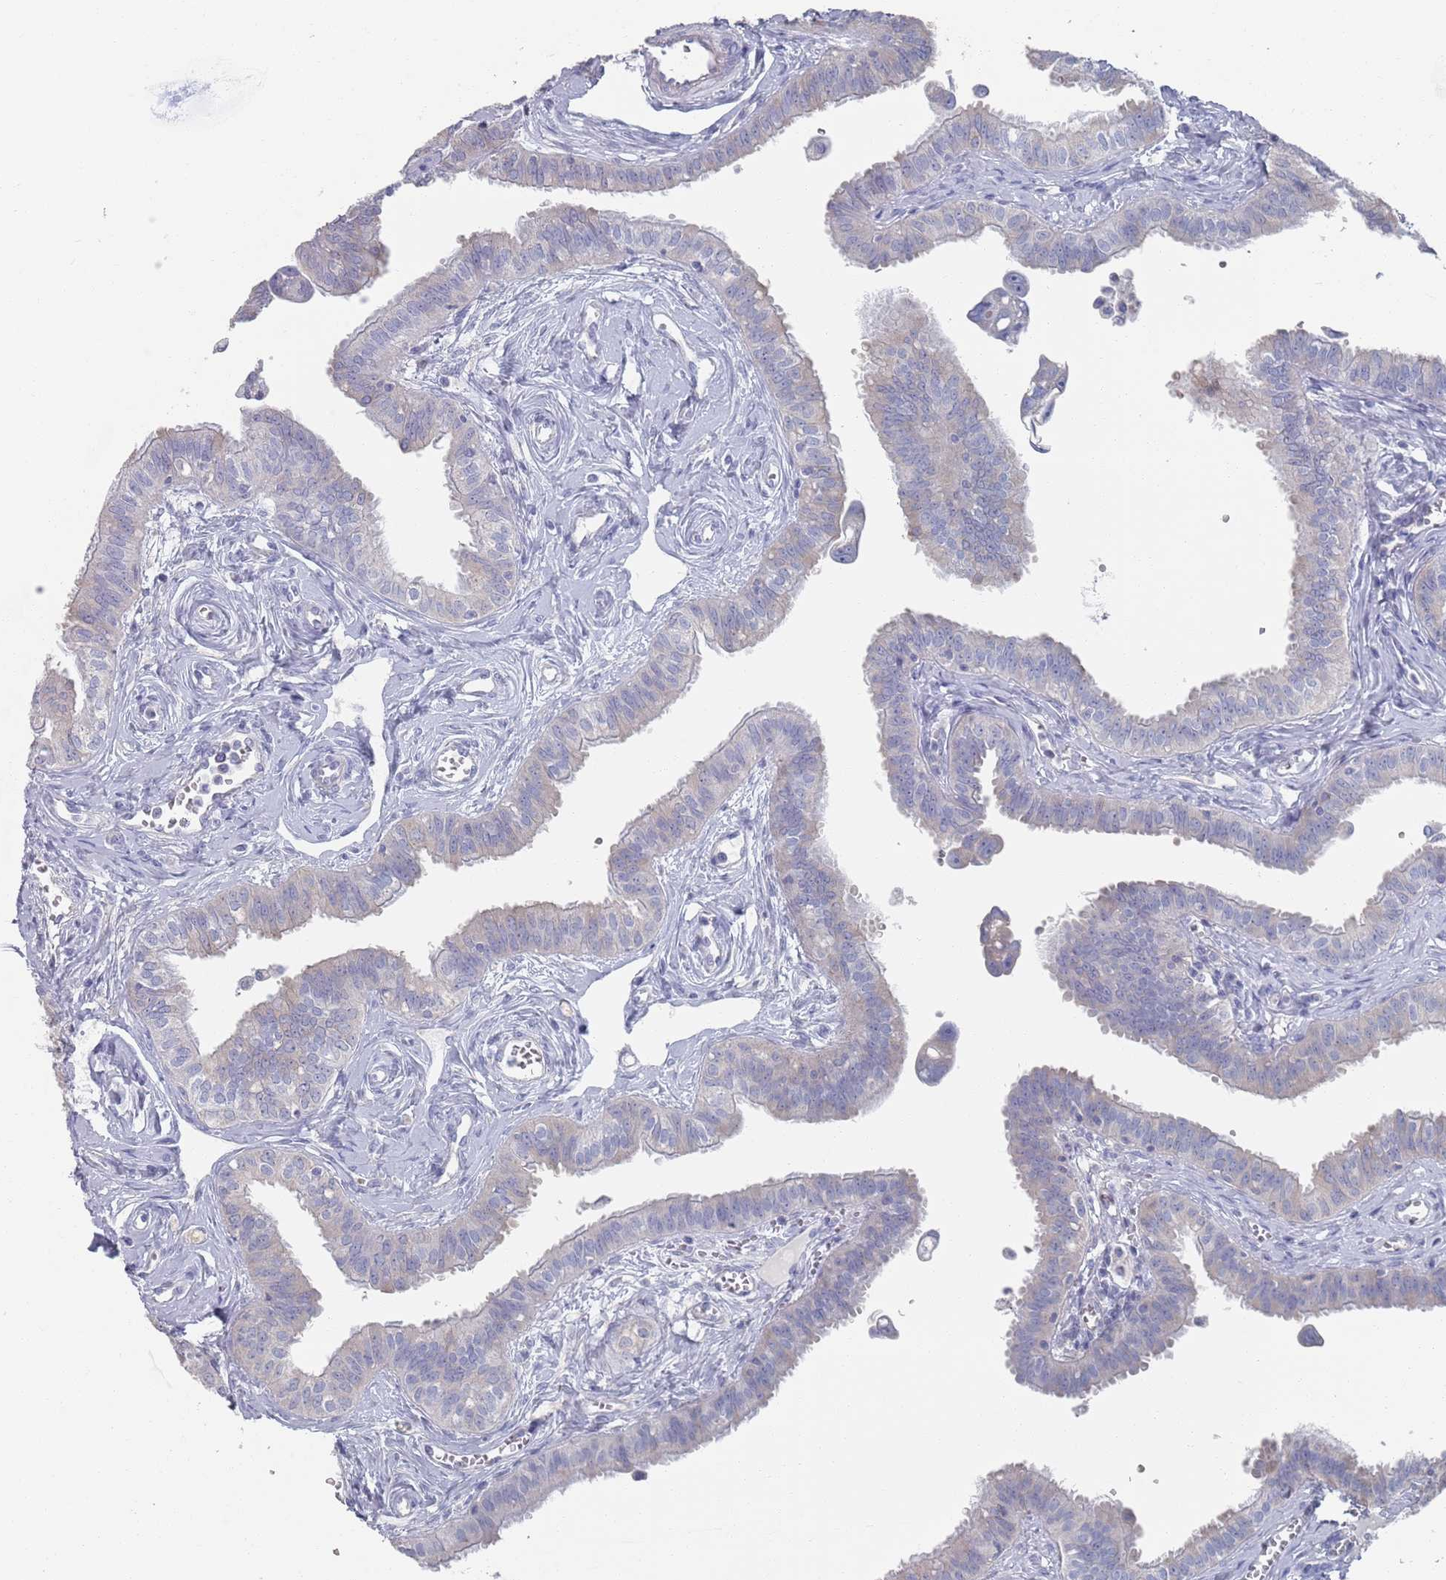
{"staining": {"intensity": "negative", "quantity": "none", "location": "none"}, "tissue": "fallopian tube", "cell_type": "Glandular cells", "image_type": "normal", "snomed": [{"axis": "morphology", "description": "Normal tissue, NOS"}, {"axis": "morphology", "description": "Carcinoma, NOS"}, {"axis": "topography", "description": "Fallopian tube"}, {"axis": "topography", "description": "Ovary"}], "caption": "Immunohistochemistry (IHC) micrograph of normal human fallopian tube stained for a protein (brown), which displays no expression in glandular cells.", "gene": "TMCO3", "patient": {"sex": "female", "age": 59}}